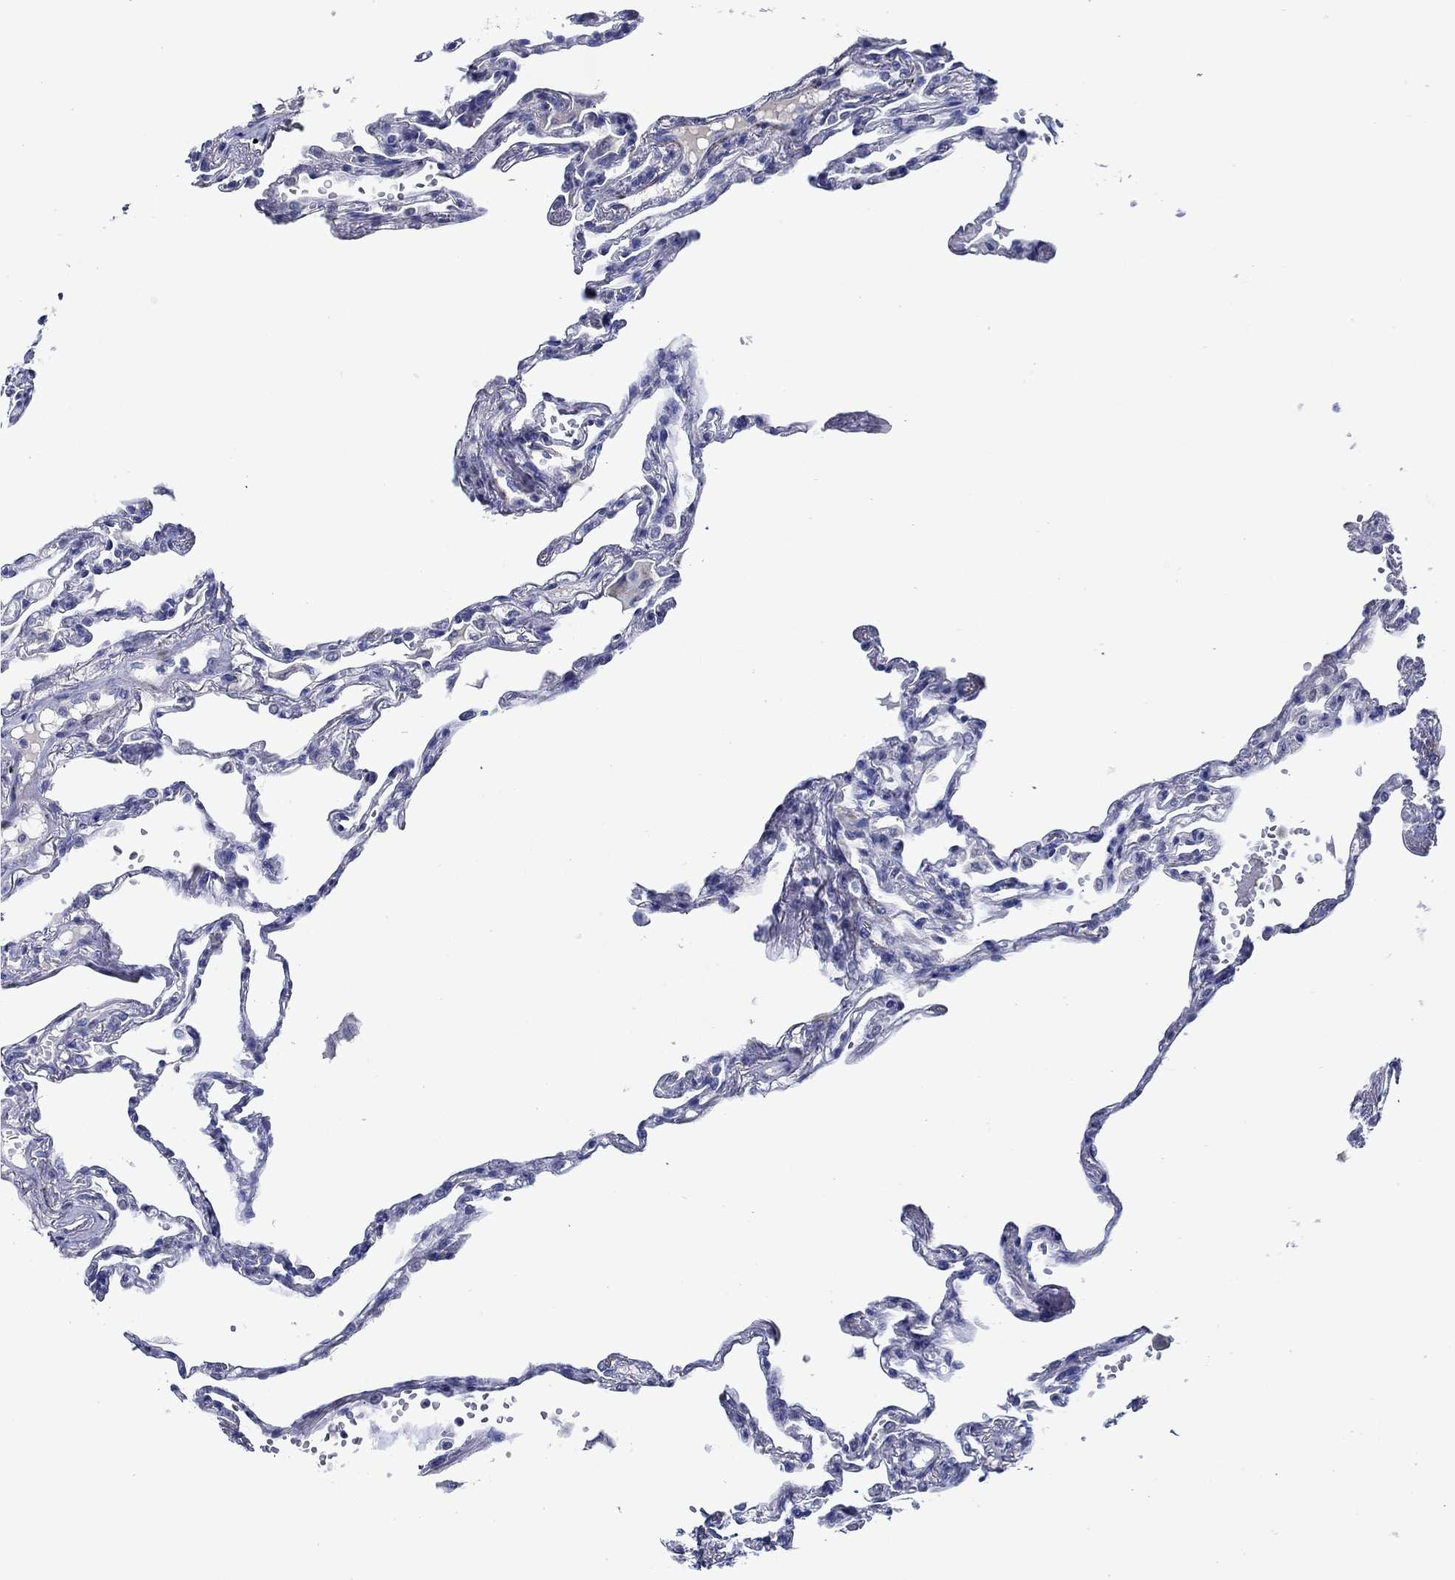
{"staining": {"intensity": "negative", "quantity": "none", "location": "none"}, "tissue": "lung", "cell_type": "Alveolar cells", "image_type": "normal", "snomed": [{"axis": "morphology", "description": "Normal tissue, NOS"}, {"axis": "topography", "description": "Lung"}], "caption": "Immunohistochemistry (IHC) histopathology image of normal lung: human lung stained with DAB shows no significant protein expression in alveolar cells.", "gene": "MC2R", "patient": {"sex": "male", "age": 78}}